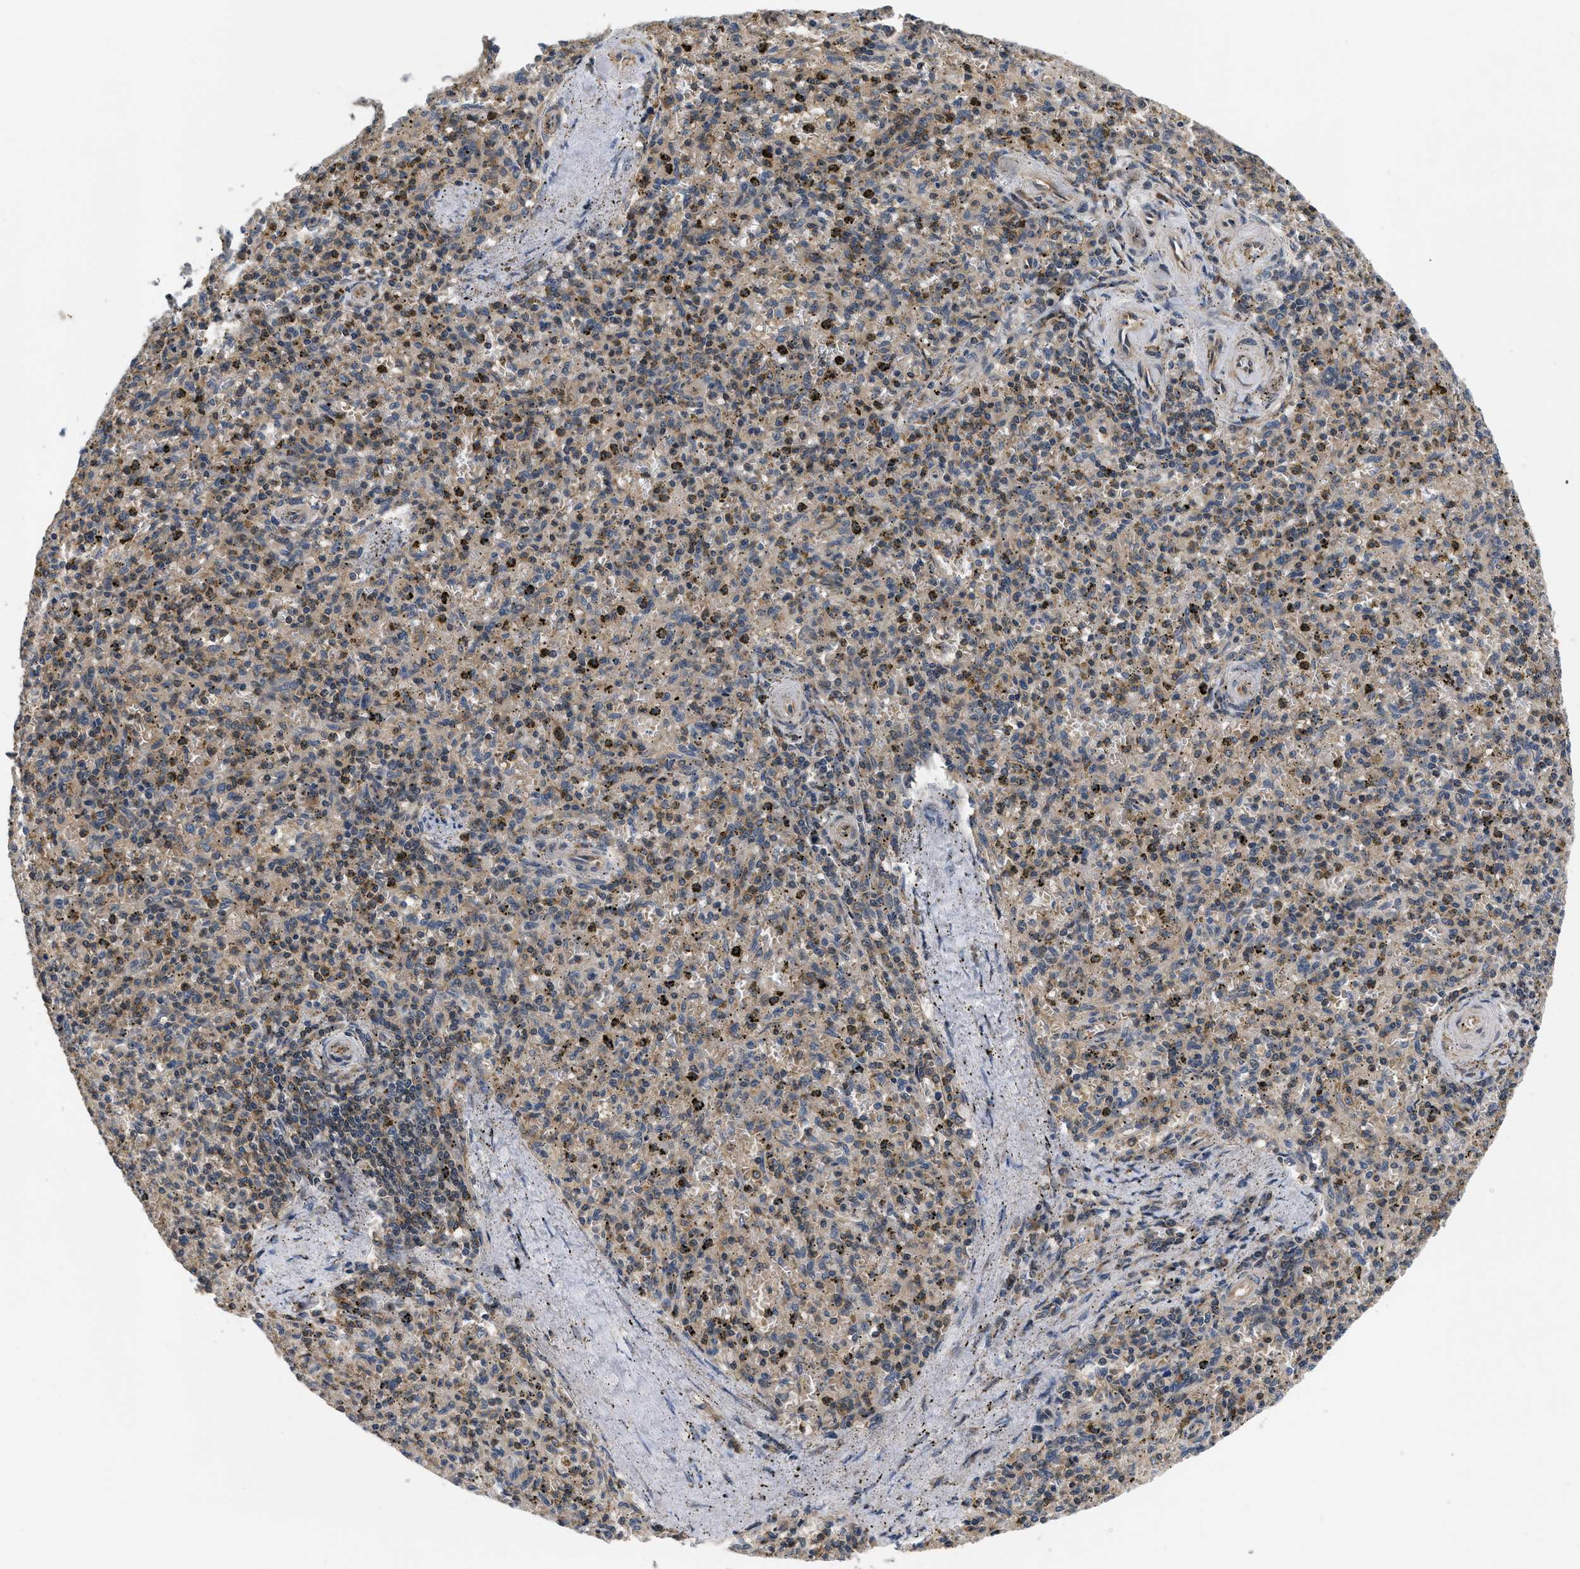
{"staining": {"intensity": "weak", "quantity": "25%-75%", "location": "cytoplasmic/membranous"}, "tissue": "spleen", "cell_type": "Cells in red pulp", "image_type": "normal", "snomed": [{"axis": "morphology", "description": "Normal tissue, NOS"}, {"axis": "topography", "description": "Spleen"}], "caption": "This is a photomicrograph of IHC staining of normal spleen, which shows weak expression in the cytoplasmic/membranous of cells in red pulp.", "gene": "HMGCR", "patient": {"sex": "male", "age": 72}}